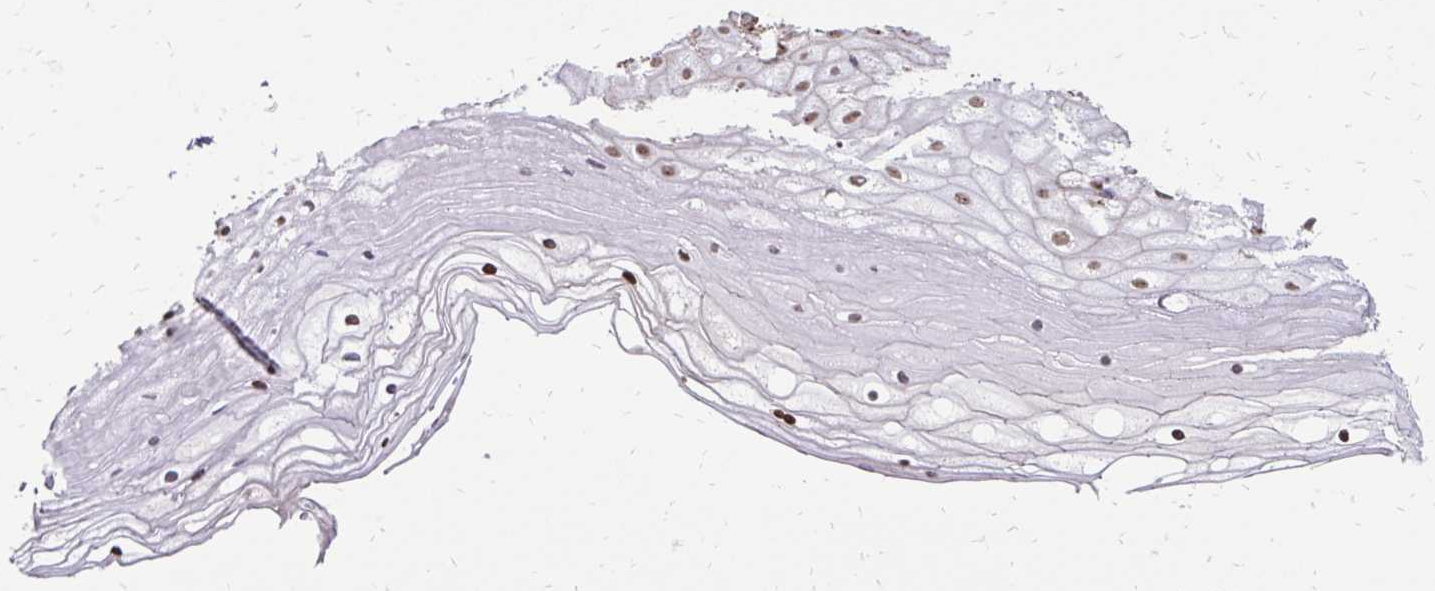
{"staining": {"intensity": "negative", "quantity": "none", "location": "none"}, "tissue": "cervix", "cell_type": "Glandular cells", "image_type": "normal", "snomed": [{"axis": "morphology", "description": "Normal tissue, NOS"}, {"axis": "topography", "description": "Cervix"}], "caption": "Cervix stained for a protein using immunohistochemistry reveals no expression glandular cells.", "gene": "POLB", "patient": {"sex": "female", "age": 36}}